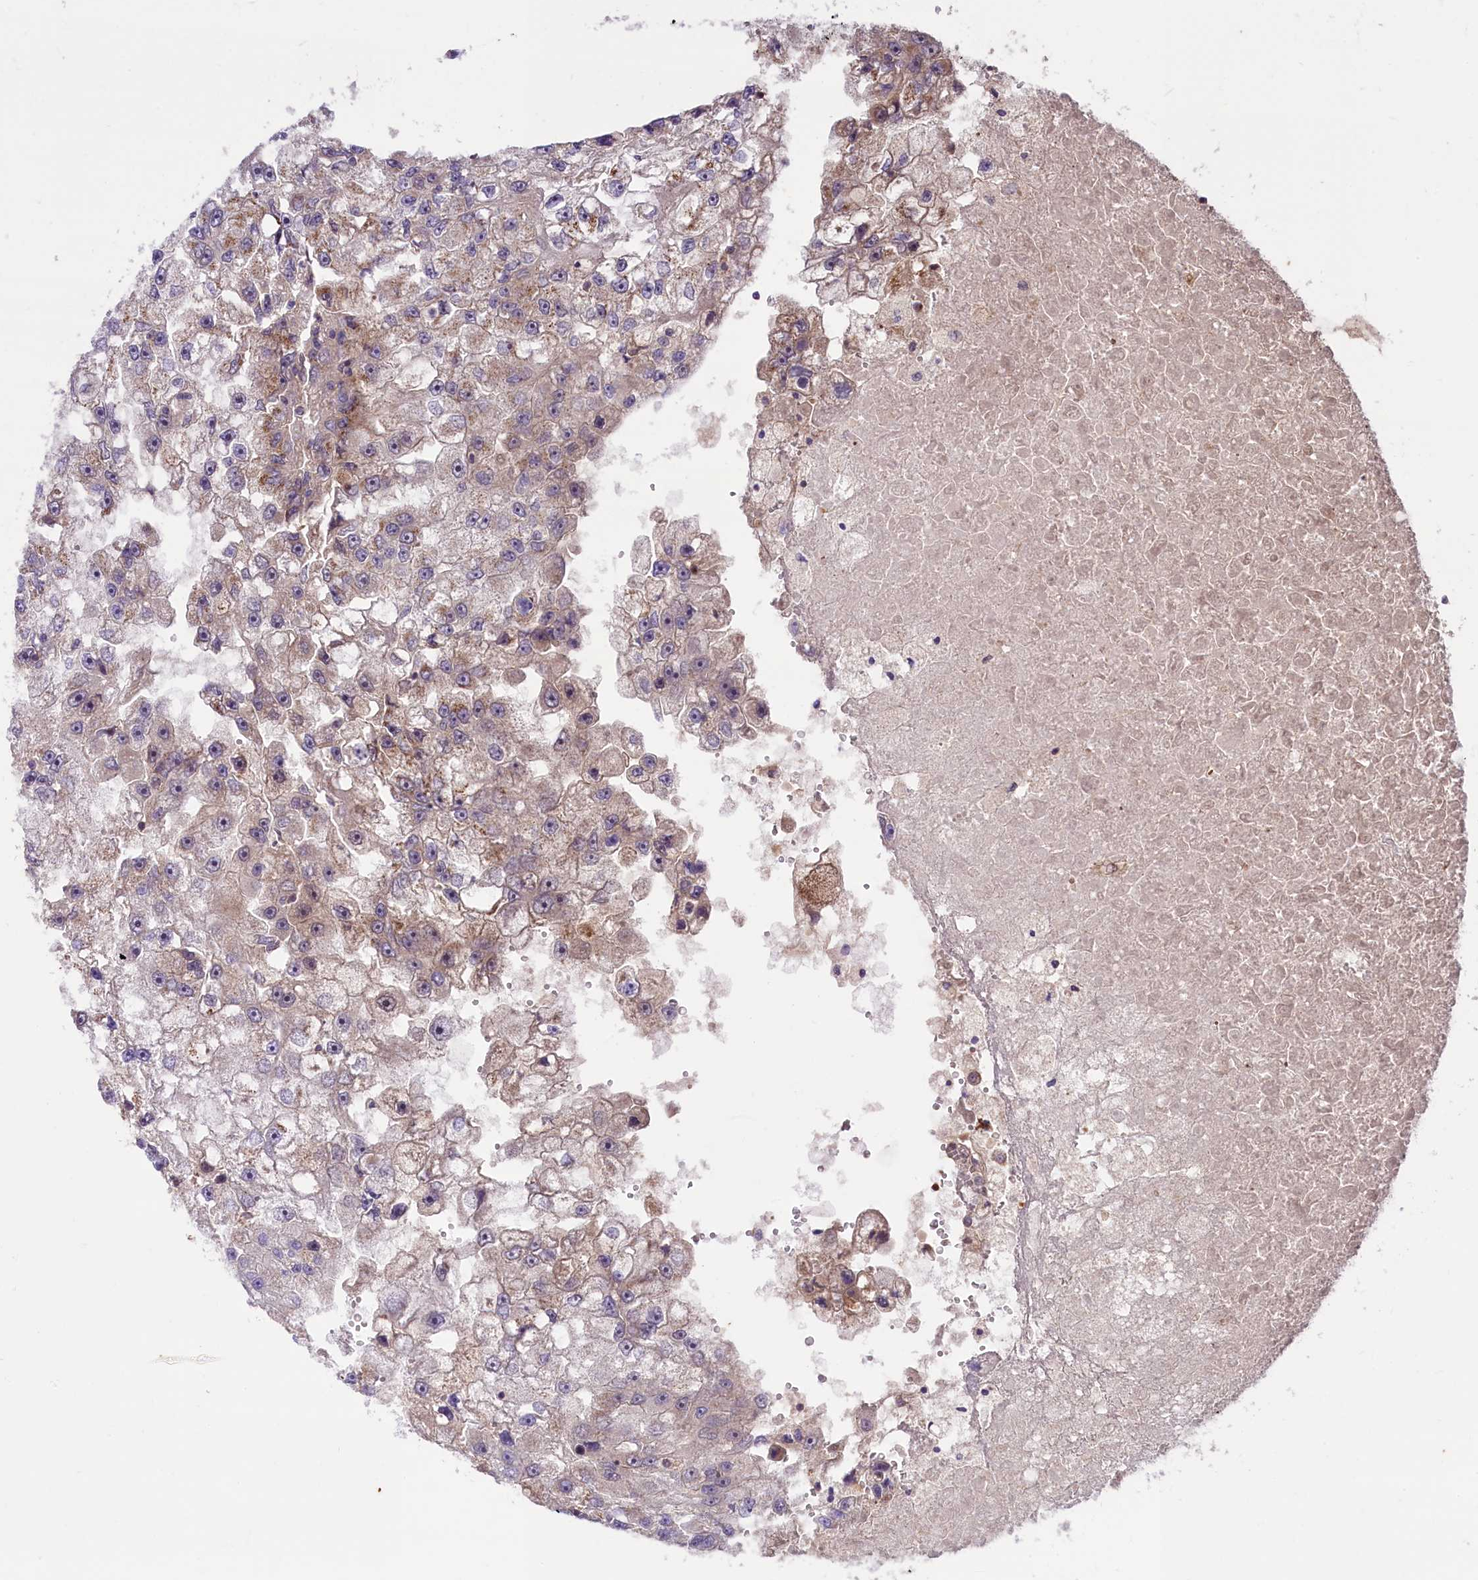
{"staining": {"intensity": "weak", "quantity": "25%-75%", "location": "cytoplasmic/membranous"}, "tissue": "renal cancer", "cell_type": "Tumor cells", "image_type": "cancer", "snomed": [{"axis": "morphology", "description": "Adenocarcinoma, NOS"}, {"axis": "topography", "description": "Kidney"}], "caption": "Immunohistochemical staining of human adenocarcinoma (renal) exhibits weak cytoplasmic/membranous protein staining in approximately 25%-75% of tumor cells. (Stains: DAB in brown, nuclei in blue, Microscopy: brightfield microscopy at high magnification).", "gene": "HDAC5", "patient": {"sex": "male", "age": 63}}